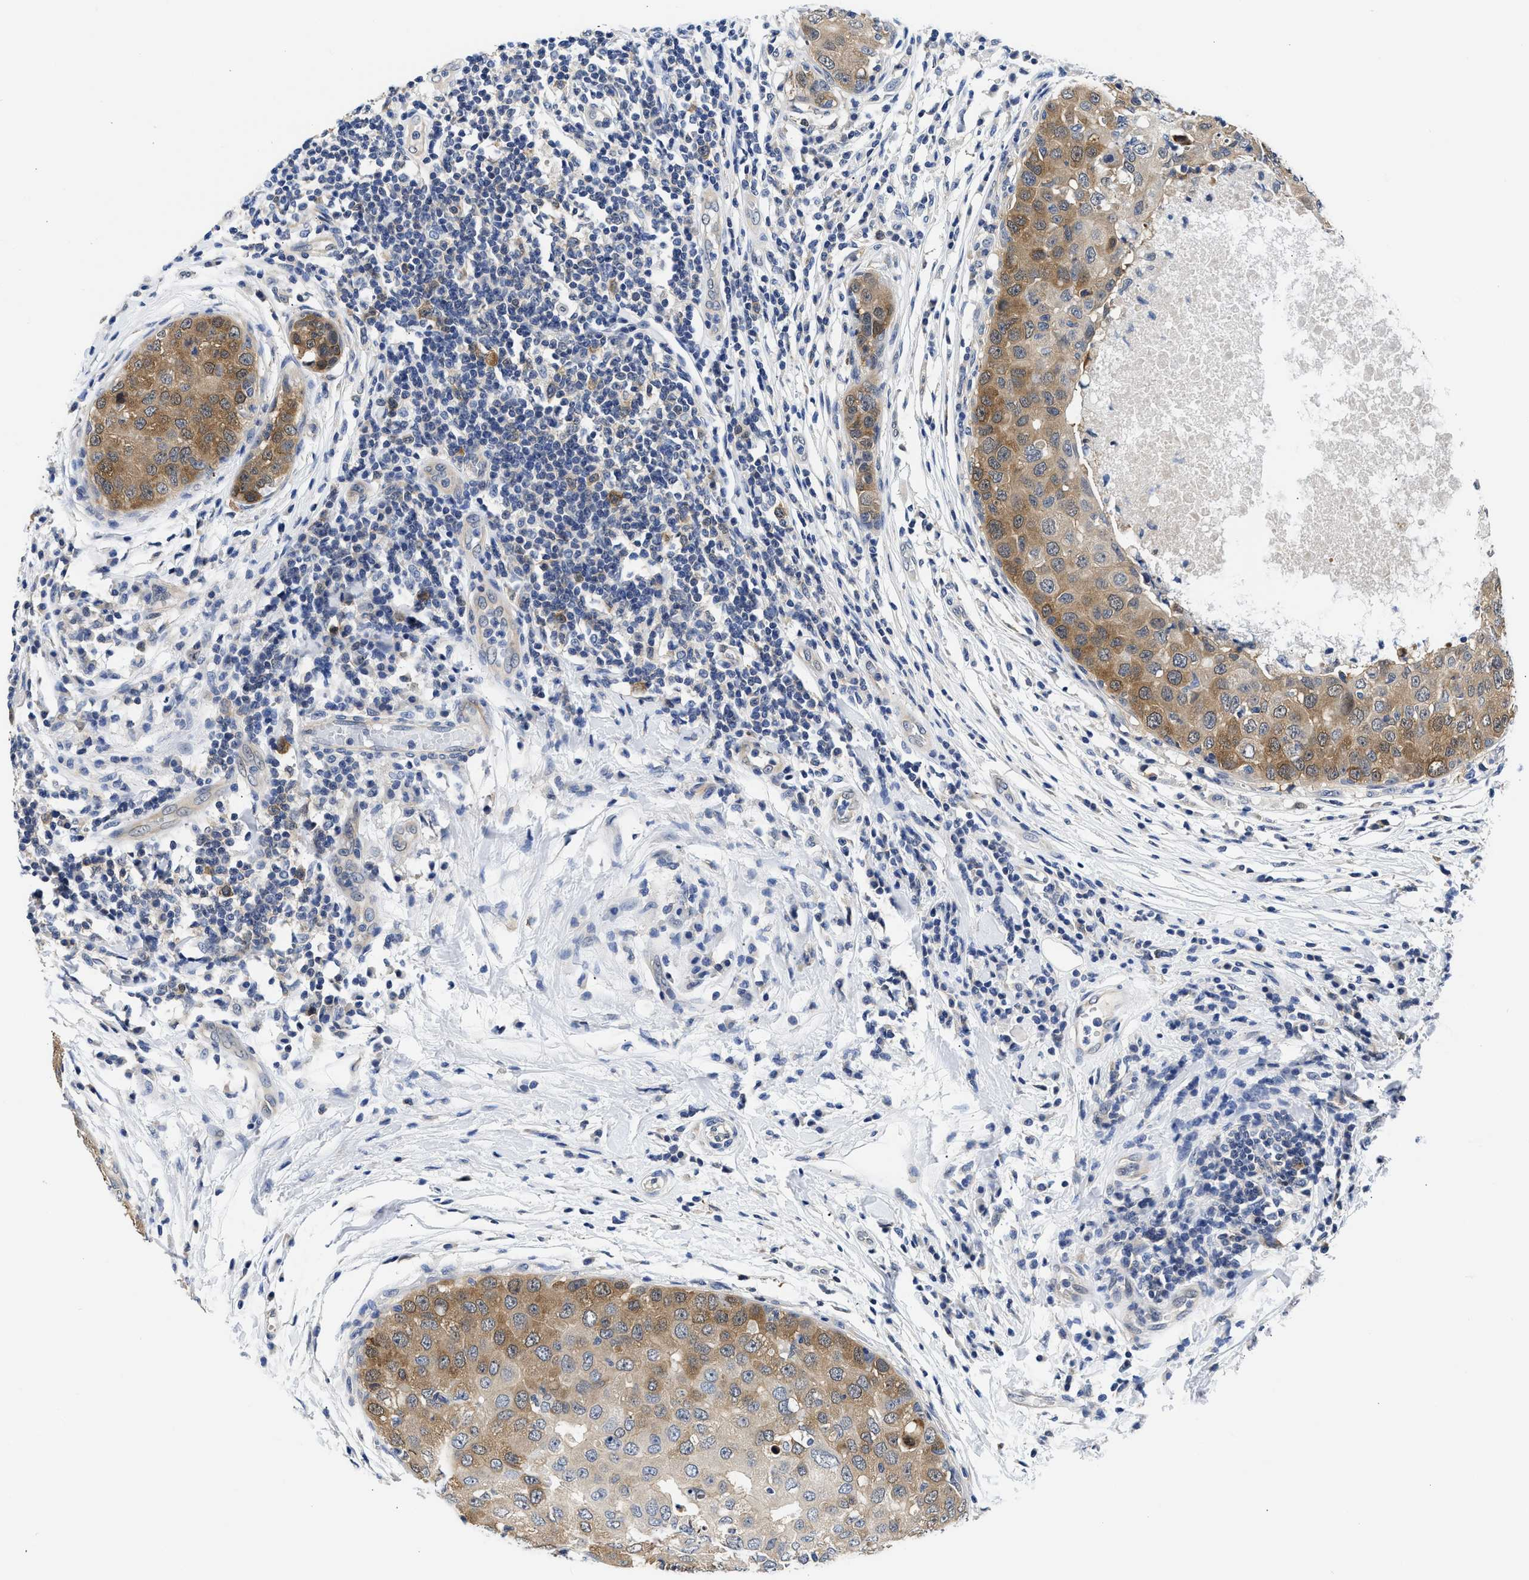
{"staining": {"intensity": "moderate", "quantity": ">75%", "location": "cytoplasmic/membranous"}, "tissue": "breast cancer", "cell_type": "Tumor cells", "image_type": "cancer", "snomed": [{"axis": "morphology", "description": "Duct carcinoma"}, {"axis": "topography", "description": "Breast"}], "caption": "Protein expression analysis of invasive ductal carcinoma (breast) reveals moderate cytoplasmic/membranous expression in about >75% of tumor cells.", "gene": "XPO5", "patient": {"sex": "female", "age": 27}}